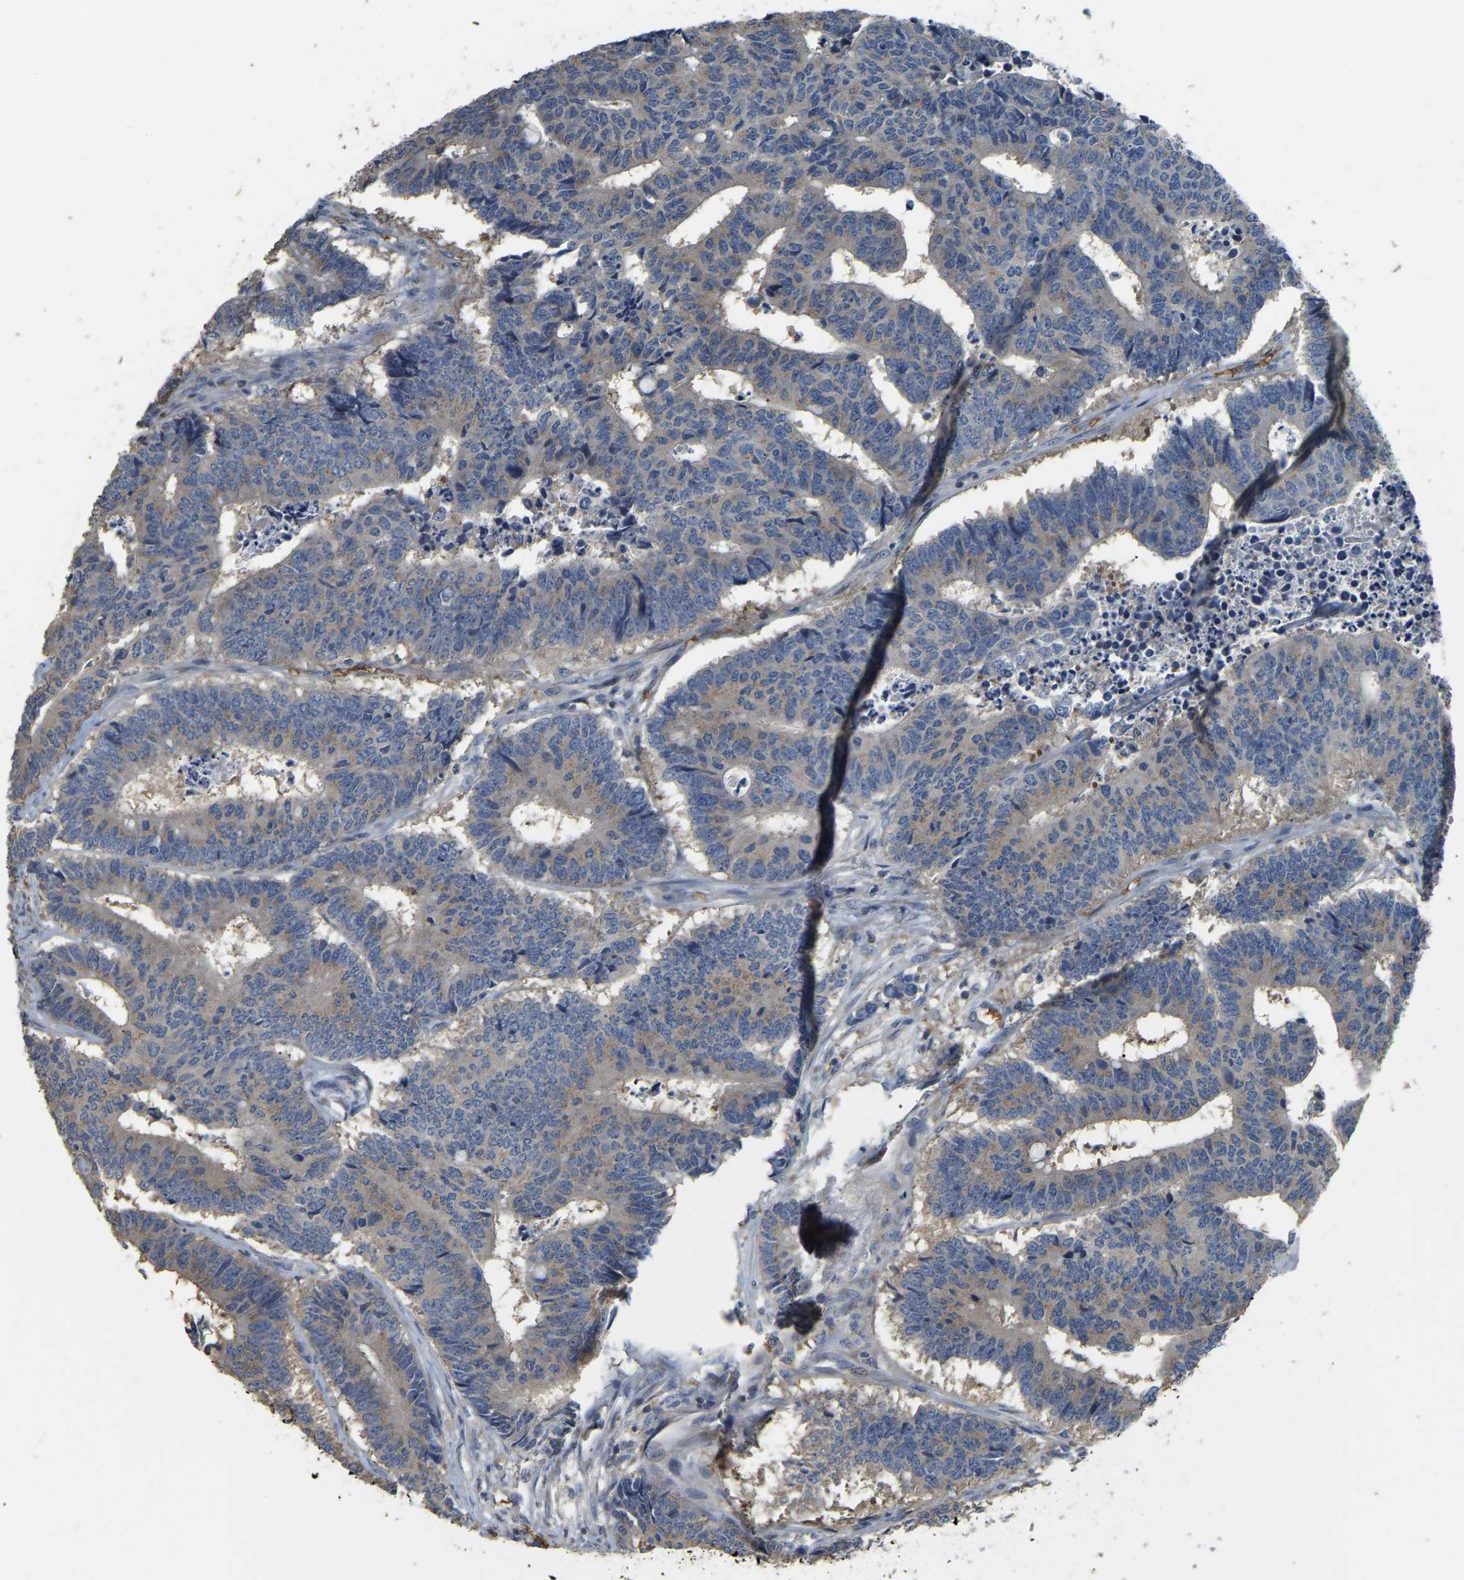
{"staining": {"intensity": "weak", "quantity": ">75%", "location": "cytoplasmic/membranous"}, "tissue": "colorectal cancer", "cell_type": "Tumor cells", "image_type": "cancer", "snomed": [{"axis": "morphology", "description": "Adenocarcinoma, NOS"}, {"axis": "topography", "description": "Rectum"}], "caption": "Protein positivity by immunohistochemistry (IHC) demonstrates weak cytoplasmic/membranous expression in approximately >75% of tumor cells in adenocarcinoma (colorectal).", "gene": "CFAP298", "patient": {"sex": "male", "age": 84}}